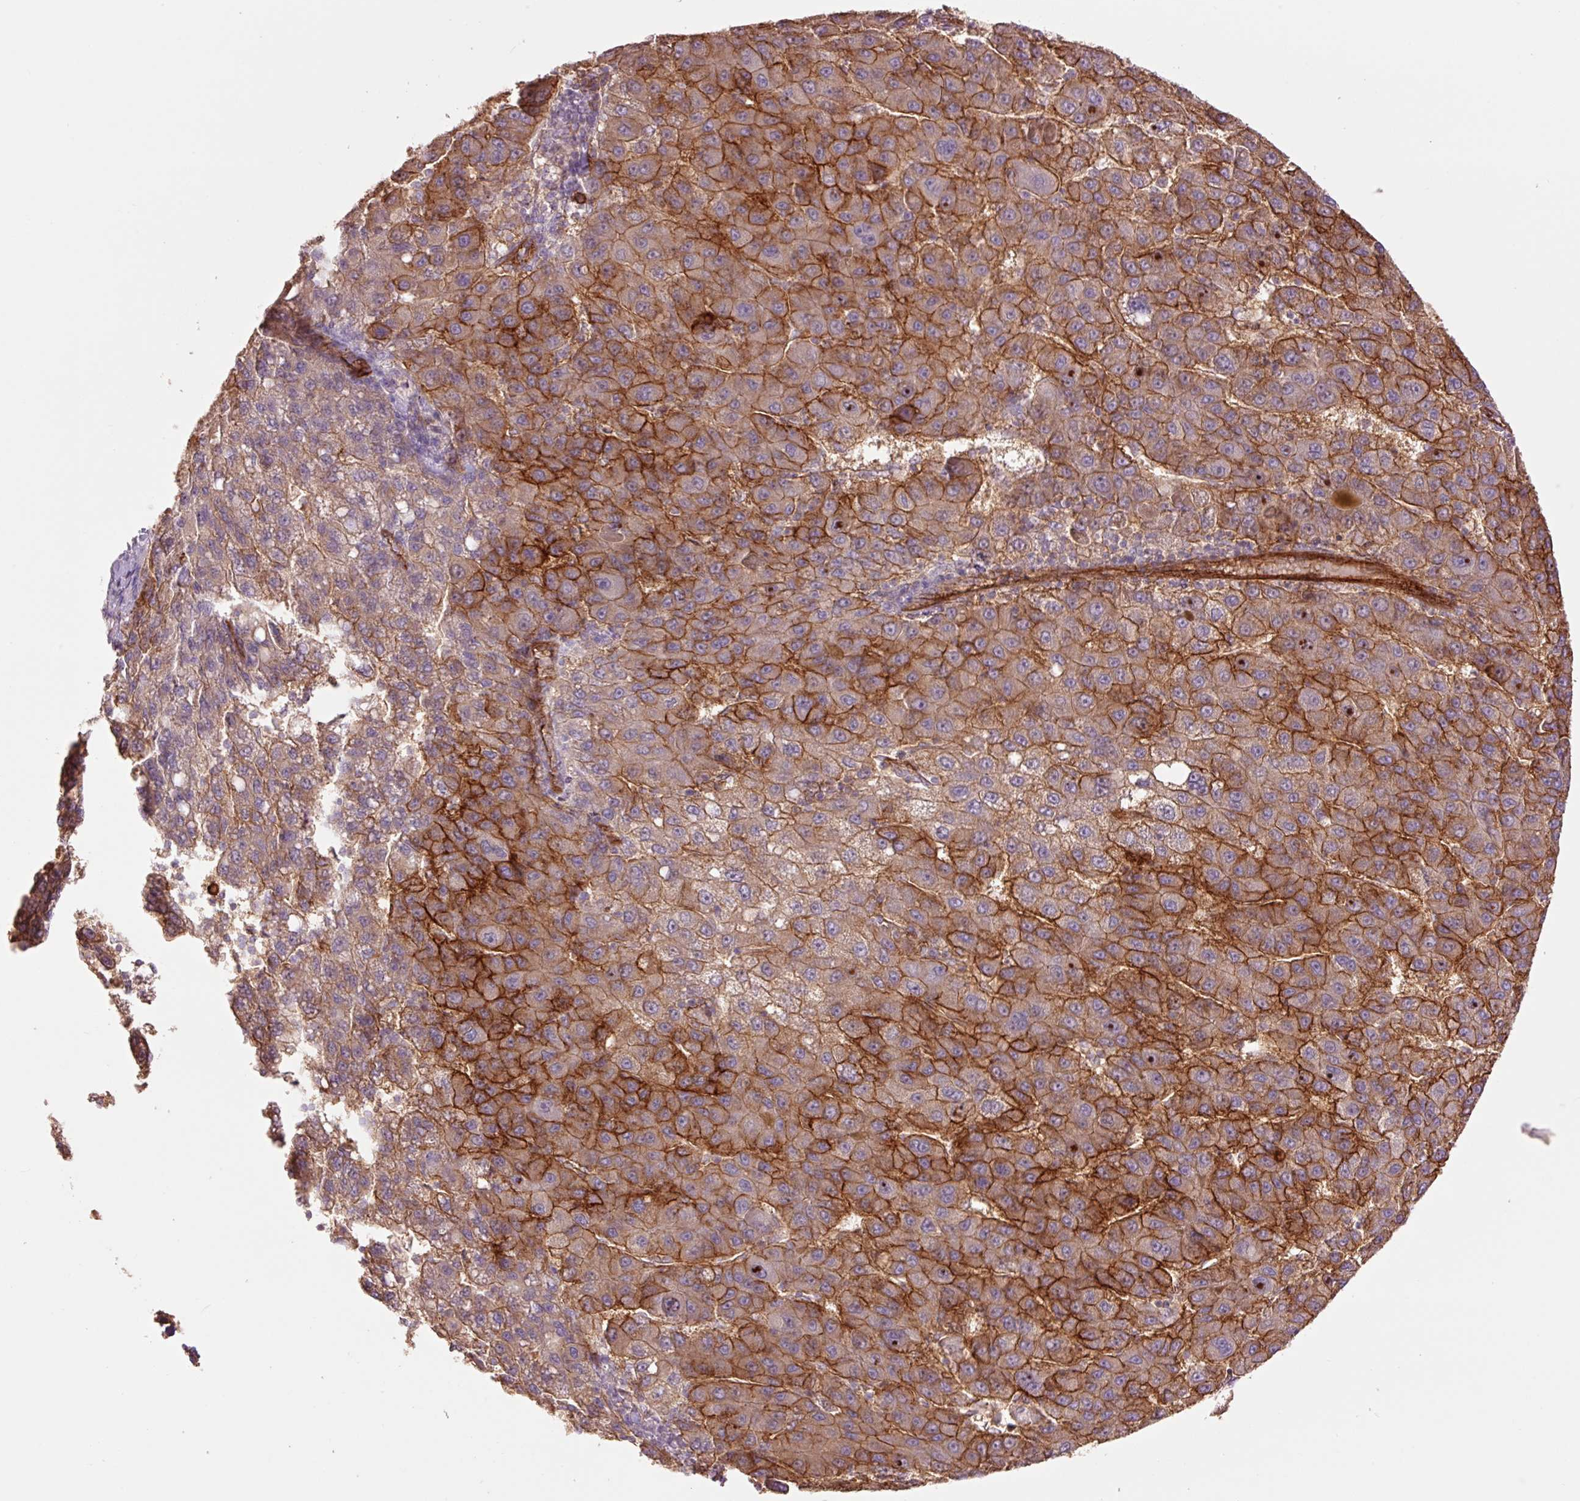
{"staining": {"intensity": "strong", "quantity": ">75%", "location": "cytoplasmic/membranous"}, "tissue": "liver cancer", "cell_type": "Tumor cells", "image_type": "cancer", "snomed": [{"axis": "morphology", "description": "Carcinoma, Hepatocellular, NOS"}, {"axis": "topography", "description": "Liver"}], "caption": "High-magnification brightfield microscopy of liver cancer stained with DAB (3,3'-diaminobenzidine) (brown) and counterstained with hematoxylin (blue). tumor cells exhibit strong cytoplasmic/membranous expression is present in about>75% of cells.", "gene": "SLC1A4", "patient": {"sex": "female", "age": 82}}